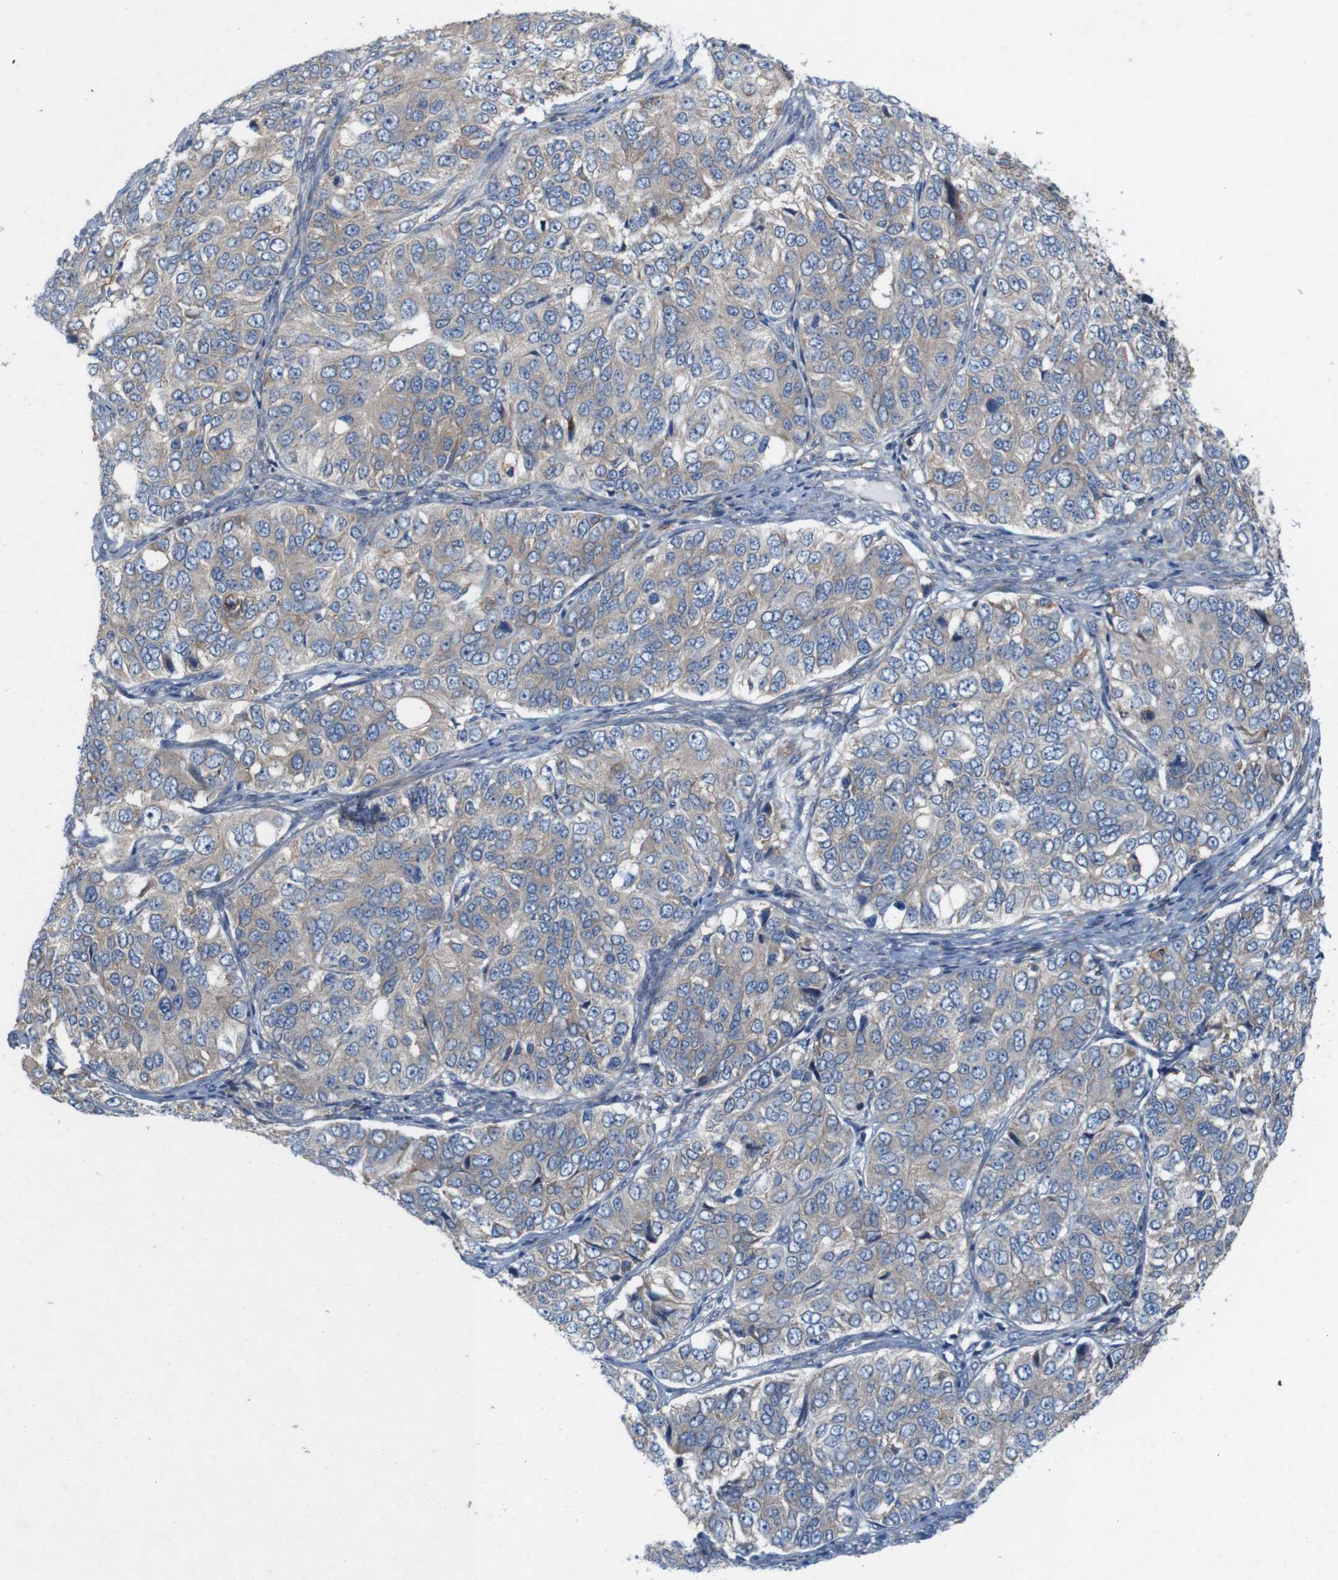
{"staining": {"intensity": "weak", "quantity": "25%-75%", "location": "cytoplasmic/membranous"}, "tissue": "ovarian cancer", "cell_type": "Tumor cells", "image_type": "cancer", "snomed": [{"axis": "morphology", "description": "Carcinoma, endometroid"}, {"axis": "topography", "description": "Ovary"}], "caption": "Immunohistochemistry (IHC) image of neoplastic tissue: ovarian cancer (endometroid carcinoma) stained using IHC reveals low levels of weak protein expression localized specifically in the cytoplasmic/membranous of tumor cells, appearing as a cytoplasmic/membranous brown color.", "gene": "SIGLEC8", "patient": {"sex": "female", "age": 51}}